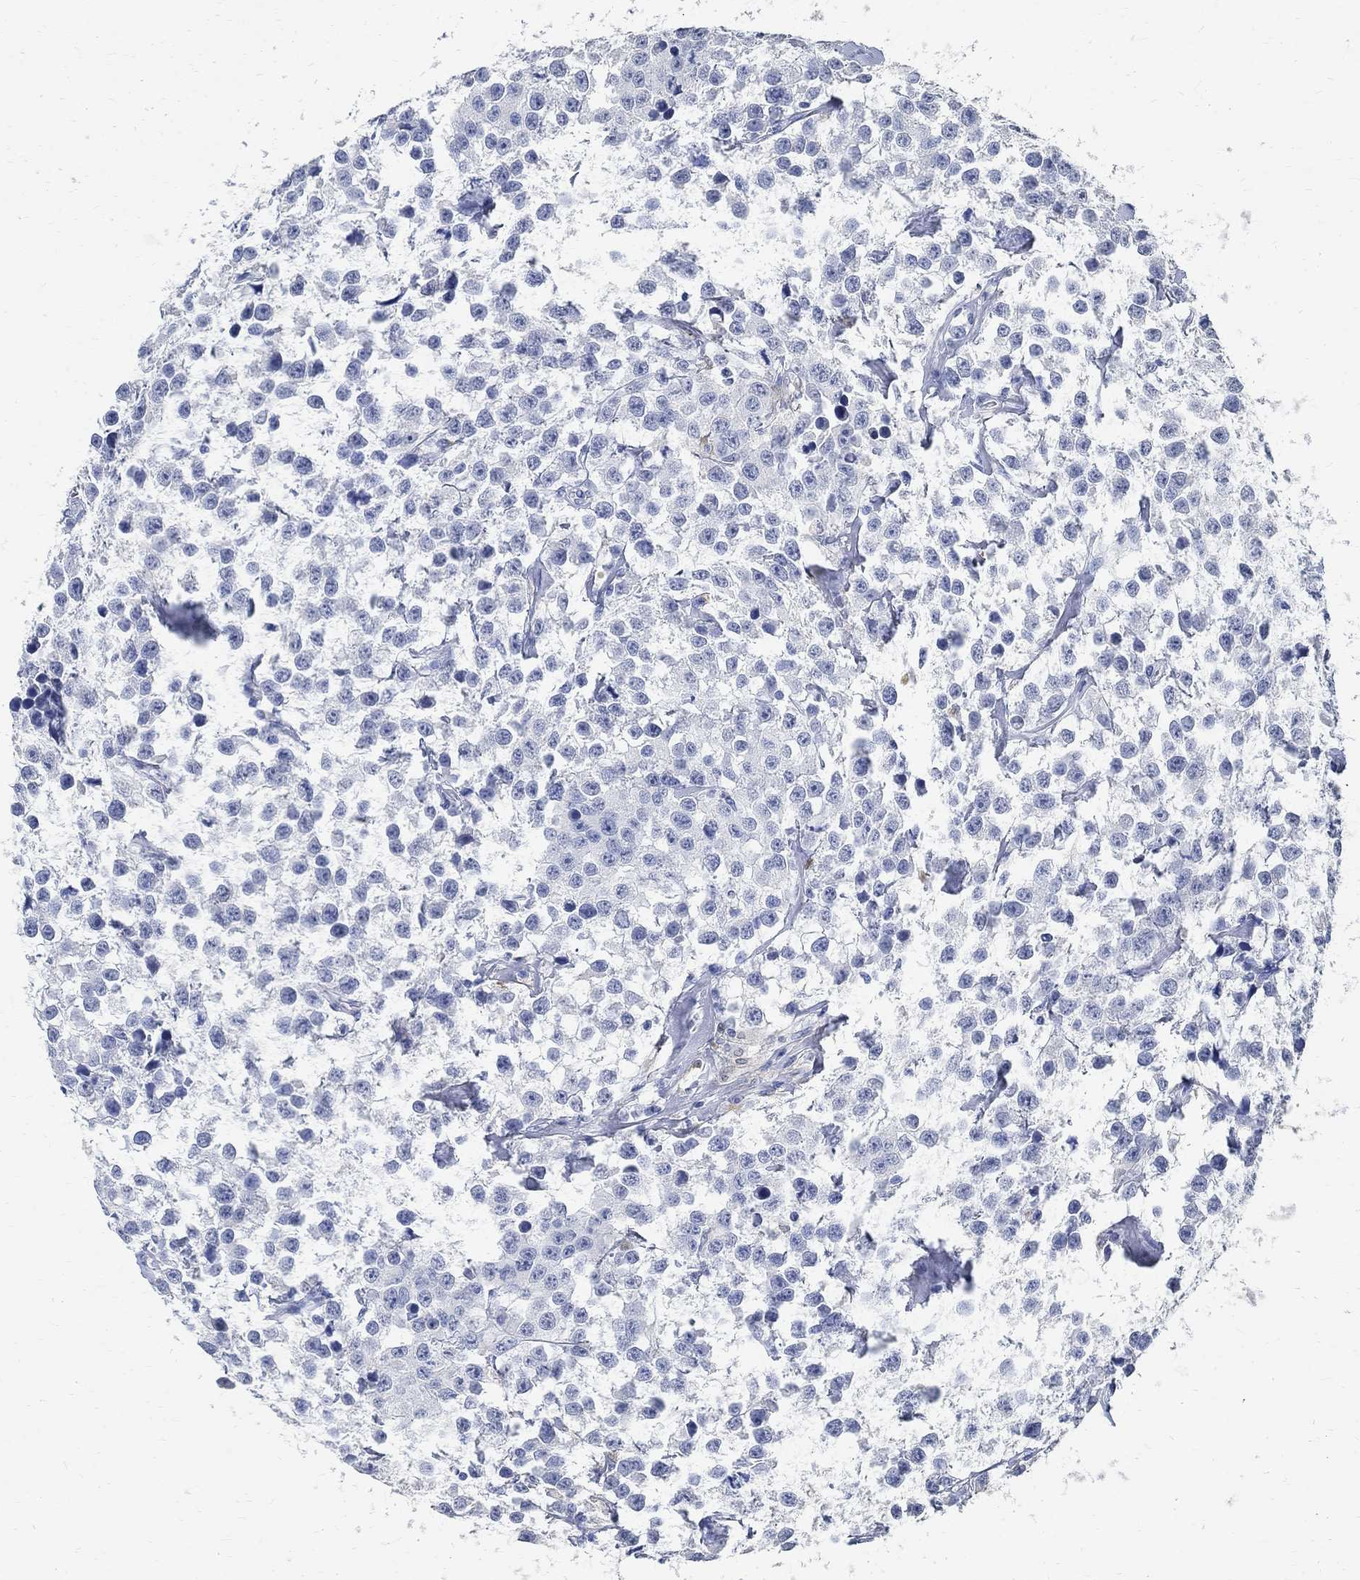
{"staining": {"intensity": "negative", "quantity": "none", "location": "none"}, "tissue": "testis cancer", "cell_type": "Tumor cells", "image_type": "cancer", "snomed": [{"axis": "morphology", "description": "Seminoma, NOS"}, {"axis": "topography", "description": "Testis"}], "caption": "This histopathology image is of seminoma (testis) stained with IHC to label a protein in brown with the nuclei are counter-stained blue. There is no positivity in tumor cells. The staining was performed using DAB to visualize the protein expression in brown, while the nuclei were stained in blue with hematoxylin (Magnification: 20x).", "gene": "TMEM221", "patient": {"sex": "male", "age": 59}}